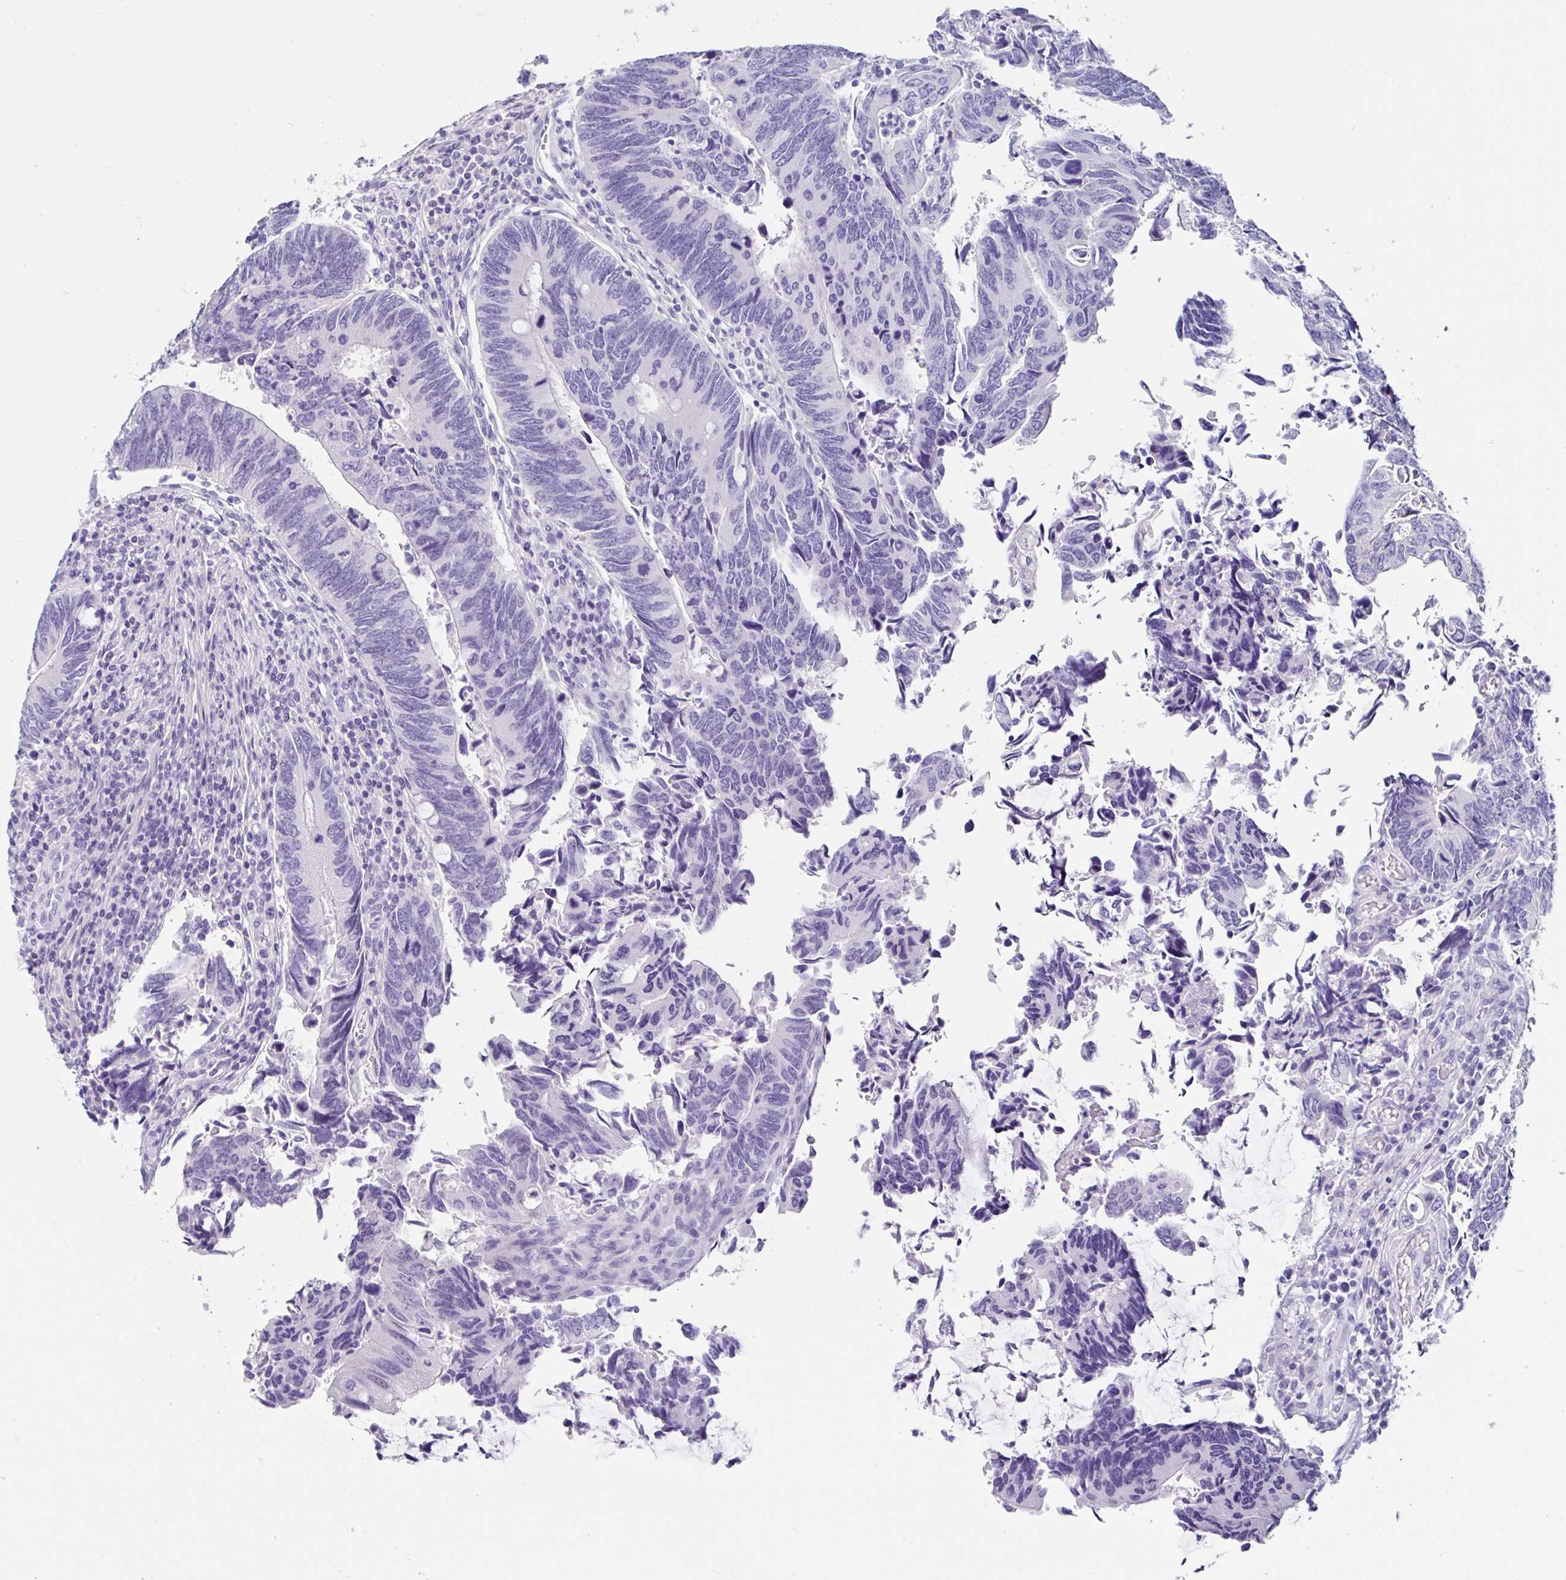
{"staining": {"intensity": "negative", "quantity": "none", "location": "none"}, "tissue": "colorectal cancer", "cell_type": "Tumor cells", "image_type": "cancer", "snomed": [{"axis": "morphology", "description": "Adenocarcinoma, NOS"}, {"axis": "topography", "description": "Colon"}], "caption": "Immunohistochemical staining of human adenocarcinoma (colorectal) reveals no significant positivity in tumor cells.", "gene": "UGT3A1", "patient": {"sex": "male", "age": 87}}